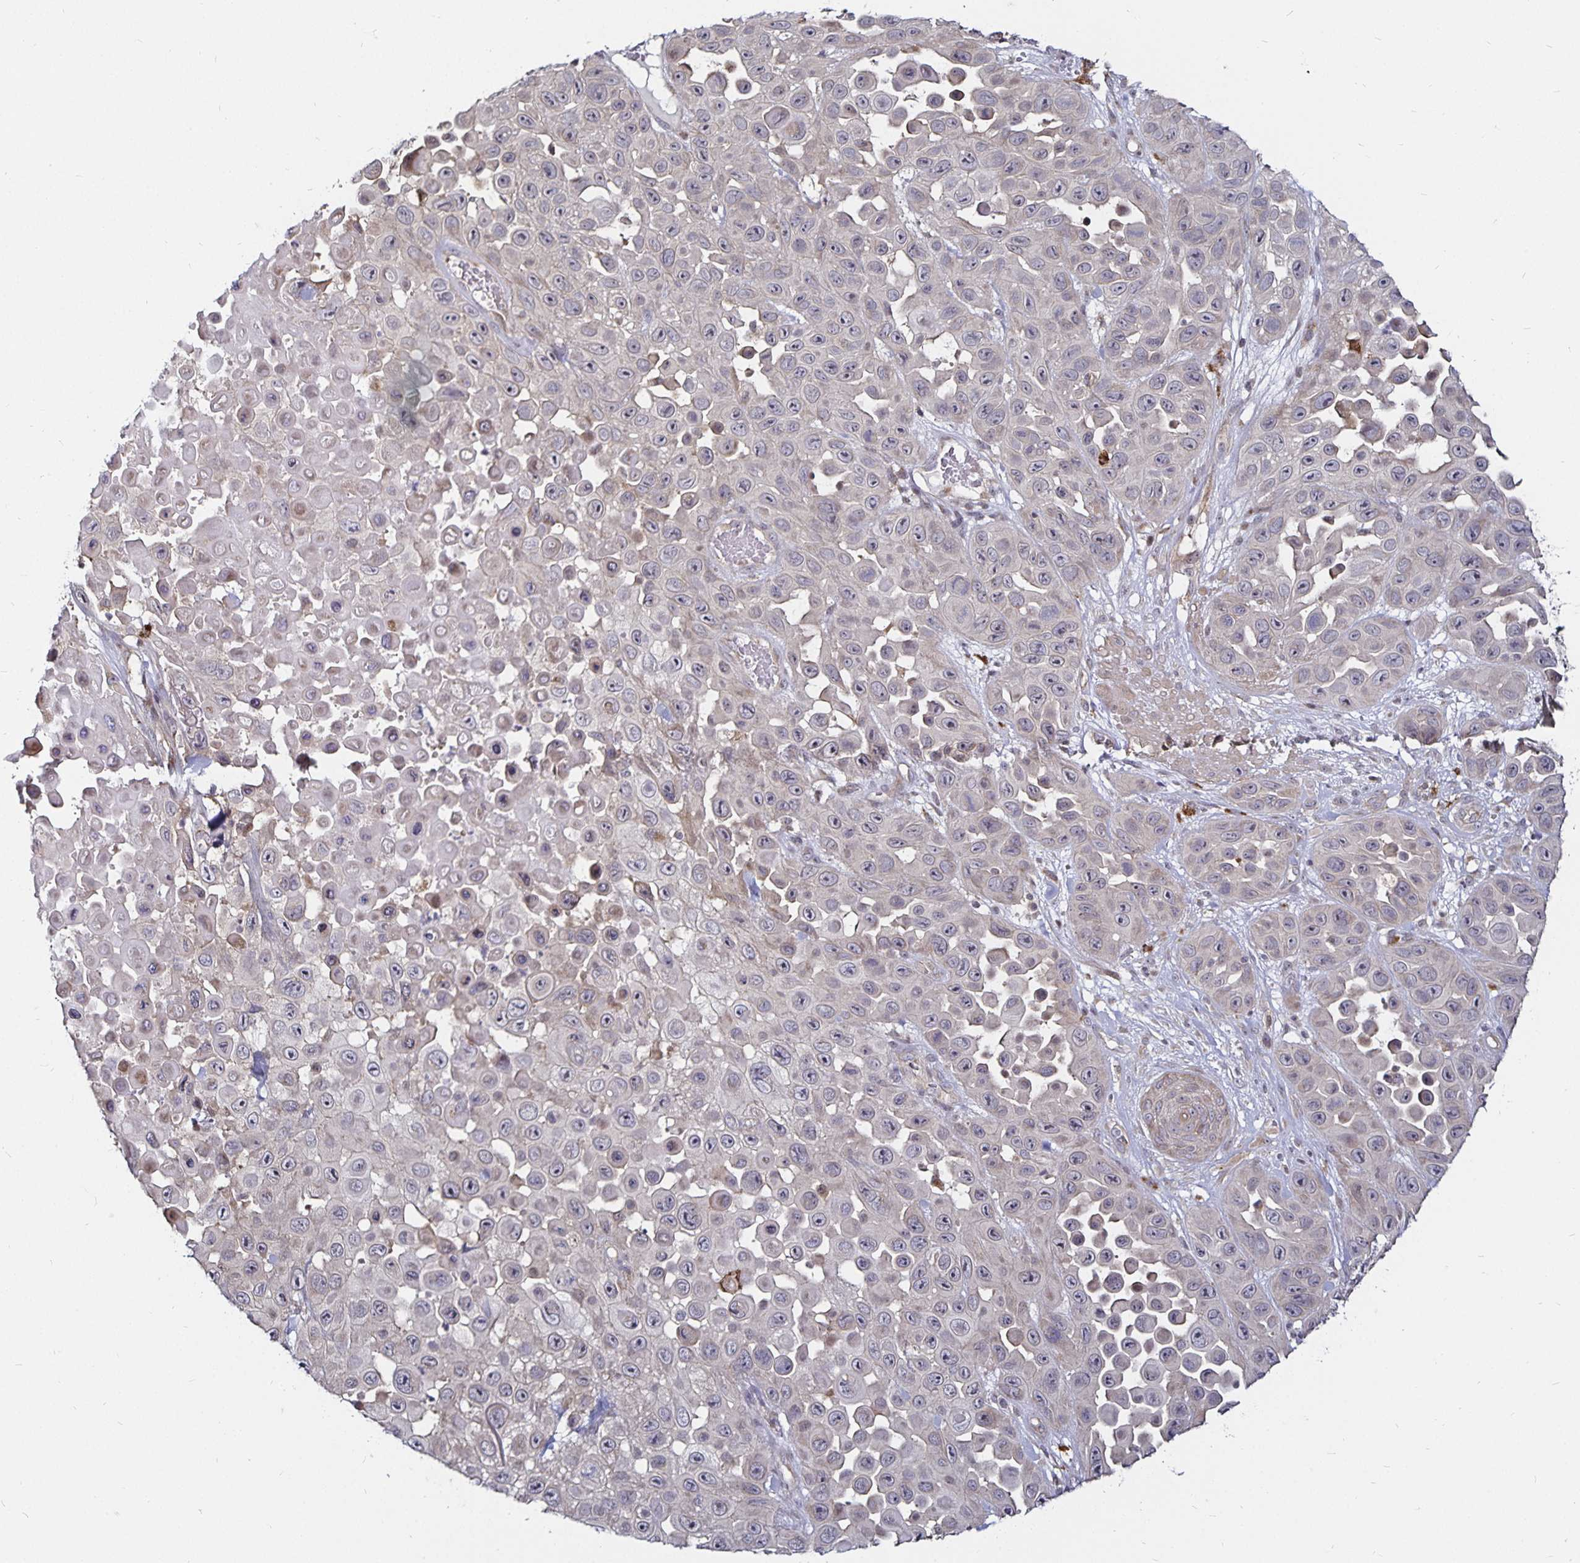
{"staining": {"intensity": "negative", "quantity": "none", "location": "none"}, "tissue": "skin cancer", "cell_type": "Tumor cells", "image_type": "cancer", "snomed": [{"axis": "morphology", "description": "Squamous cell carcinoma, NOS"}, {"axis": "topography", "description": "Skin"}], "caption": "The photomicrograph exhibits no staining of tumor cells in skin cancer (squamous cell carcinoma). (DAB immunohistochemistry (IHC) visualized using brightfield microscopy, high magnification).", "gene": "CYP27A1", "patient": {"sex": "male", "age": 81}}